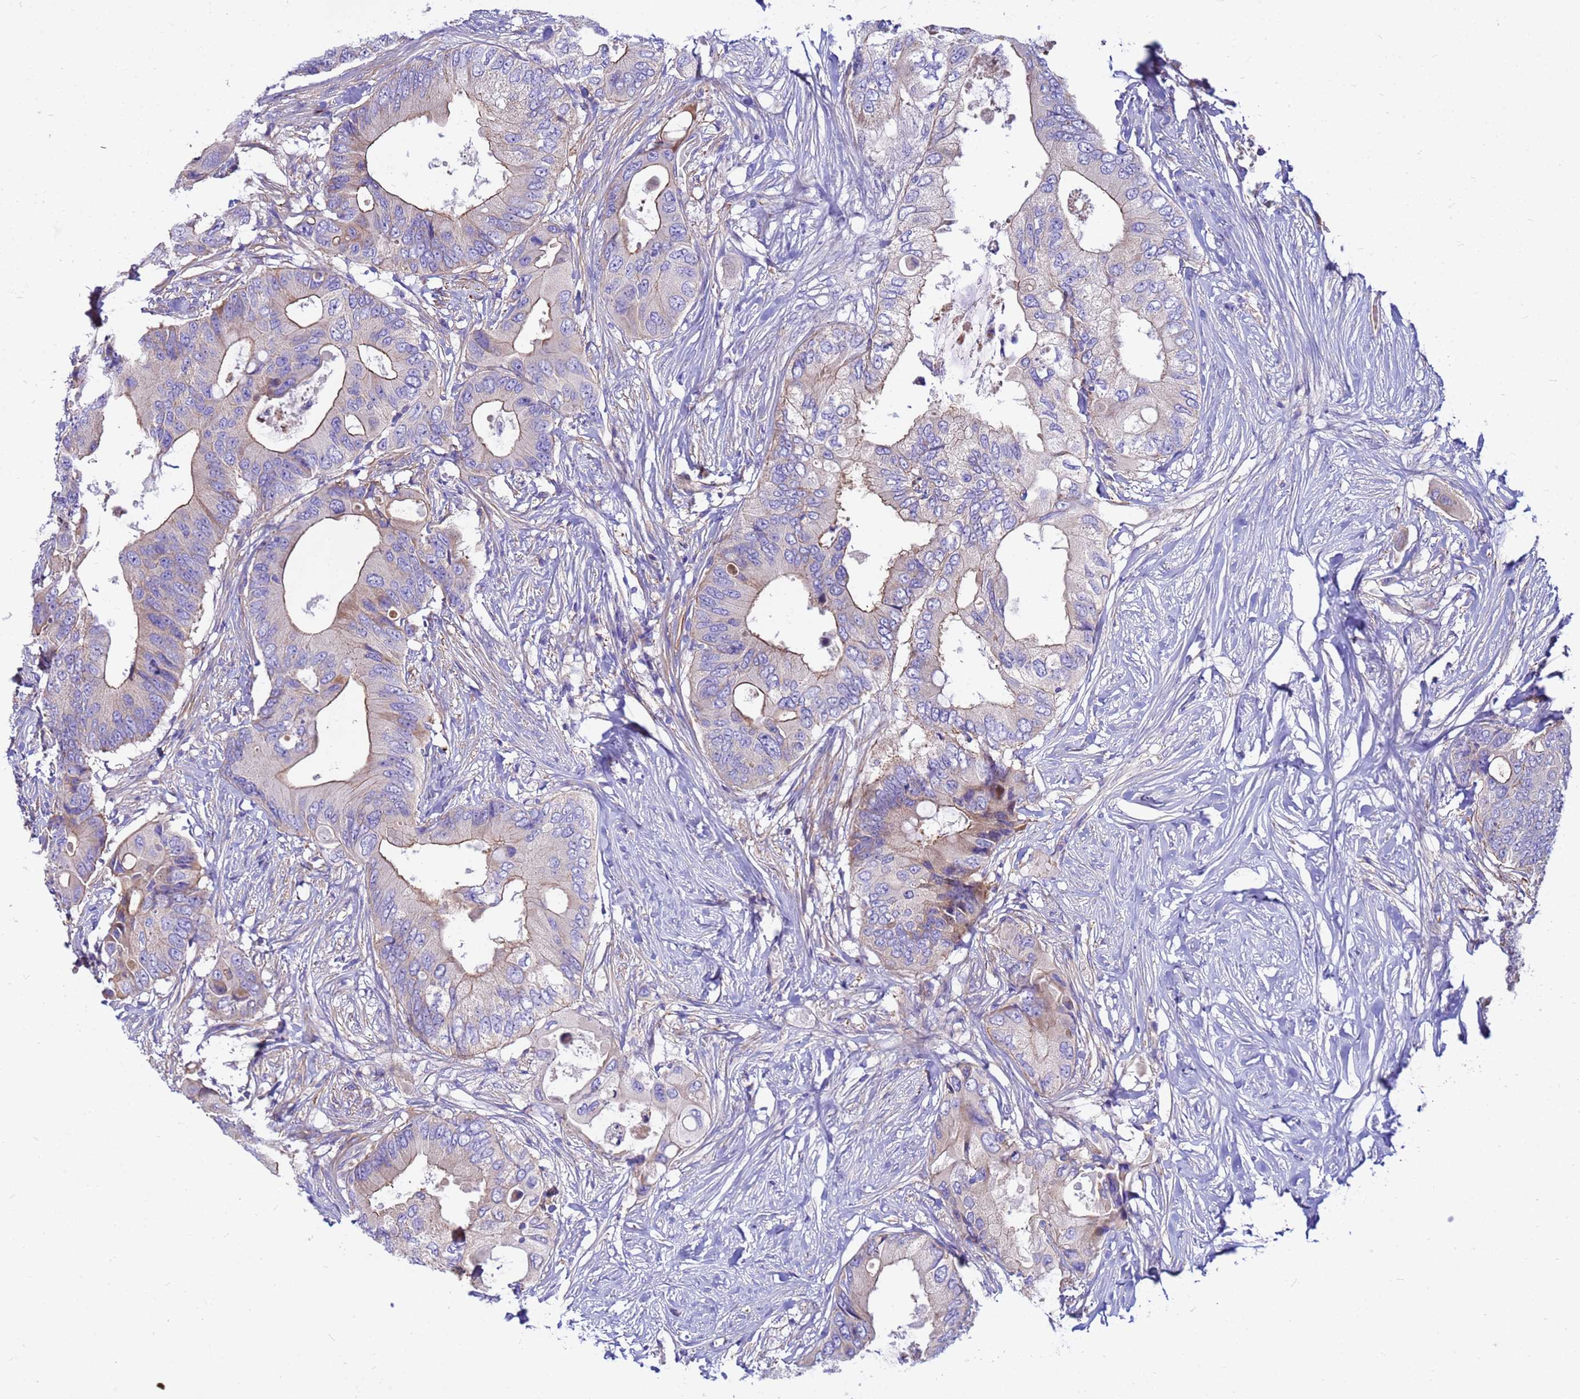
{"staining": {"intensity": "moderate", "quantity": "<25%", "location": "cytoplasmic/membranous"}, "tissue": "colorectal cancer", "cell_type": "Tumor cells", "image_type": "cancer", "snomed": [{"axis": "morphology", "description": "Adenocarcinoma, NOS"}, {"axis": "topography", "description": "Colon"}], "caption": "Tumor cells exhibit moderate cytoplasmic/membranous positivity in about <25% of cells in colorectal cancer (adenocarcinoma). (DAB IHC, brown staining for protein, blue staining for nuclei).", "gene": "CRHBP", "patient": {"sex": "male", "age": 71}}